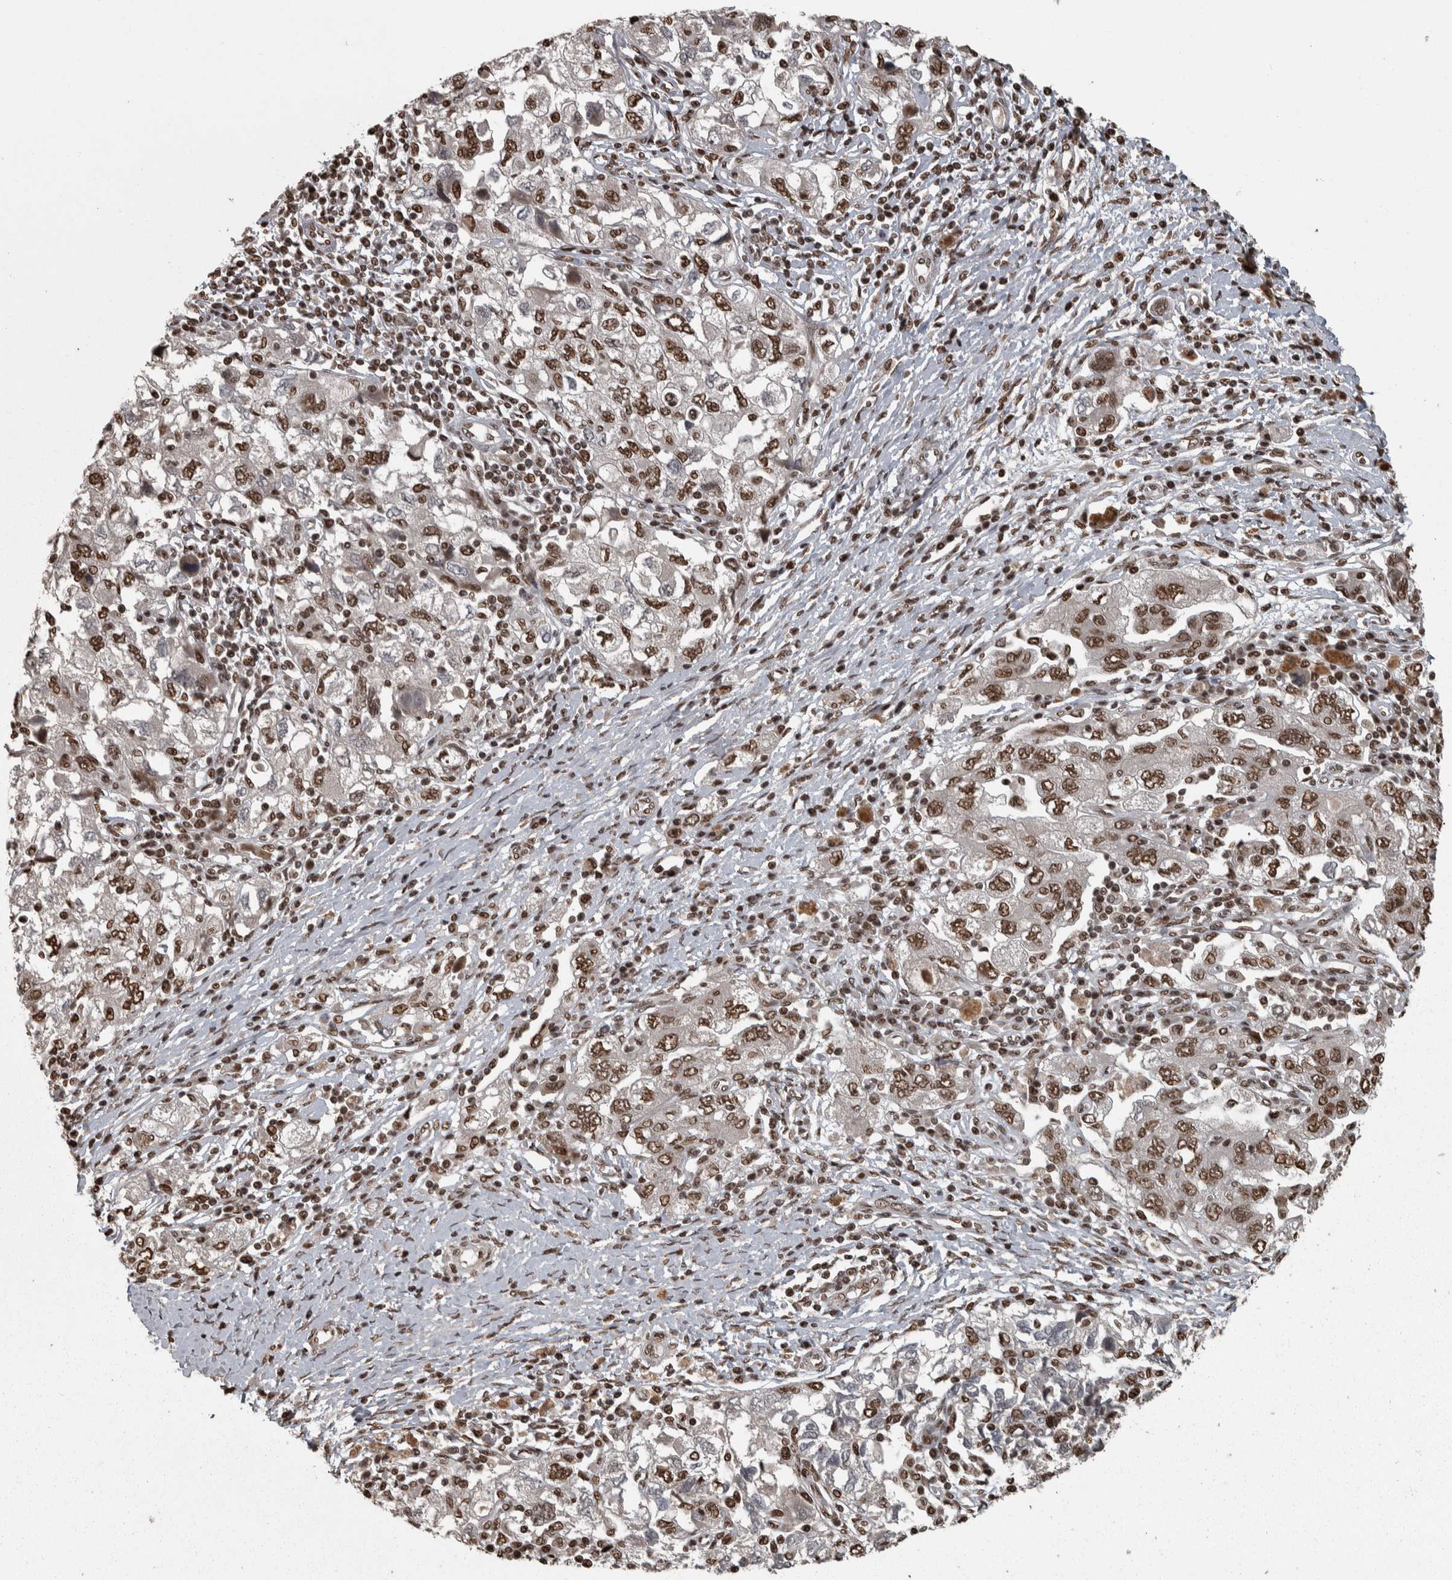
{"staining": {"intensity": "strong", "quantity": ">75%", "location": "nuclear"}, "tissue": "ovarian cancer", "cell_type": "Tumor cells", "image_type": "cancer", "snomed": [{"axis": "morphology", "description": "Carcinoma, NOS"}, {"axis": "morphology", "description": "Cystadenocarcinoma, serous, NOS"}, {"axis": "topography", "description": "Ovary"}], "caption": "A photomicrograph of ovarian cancer (serous cystadenocarcinoma) stained for a protein demonstrates strong nuclear brown staining in tumor cells.", "gene": "ZFHX4", "patient": {"sex": "female", "age": 69}}